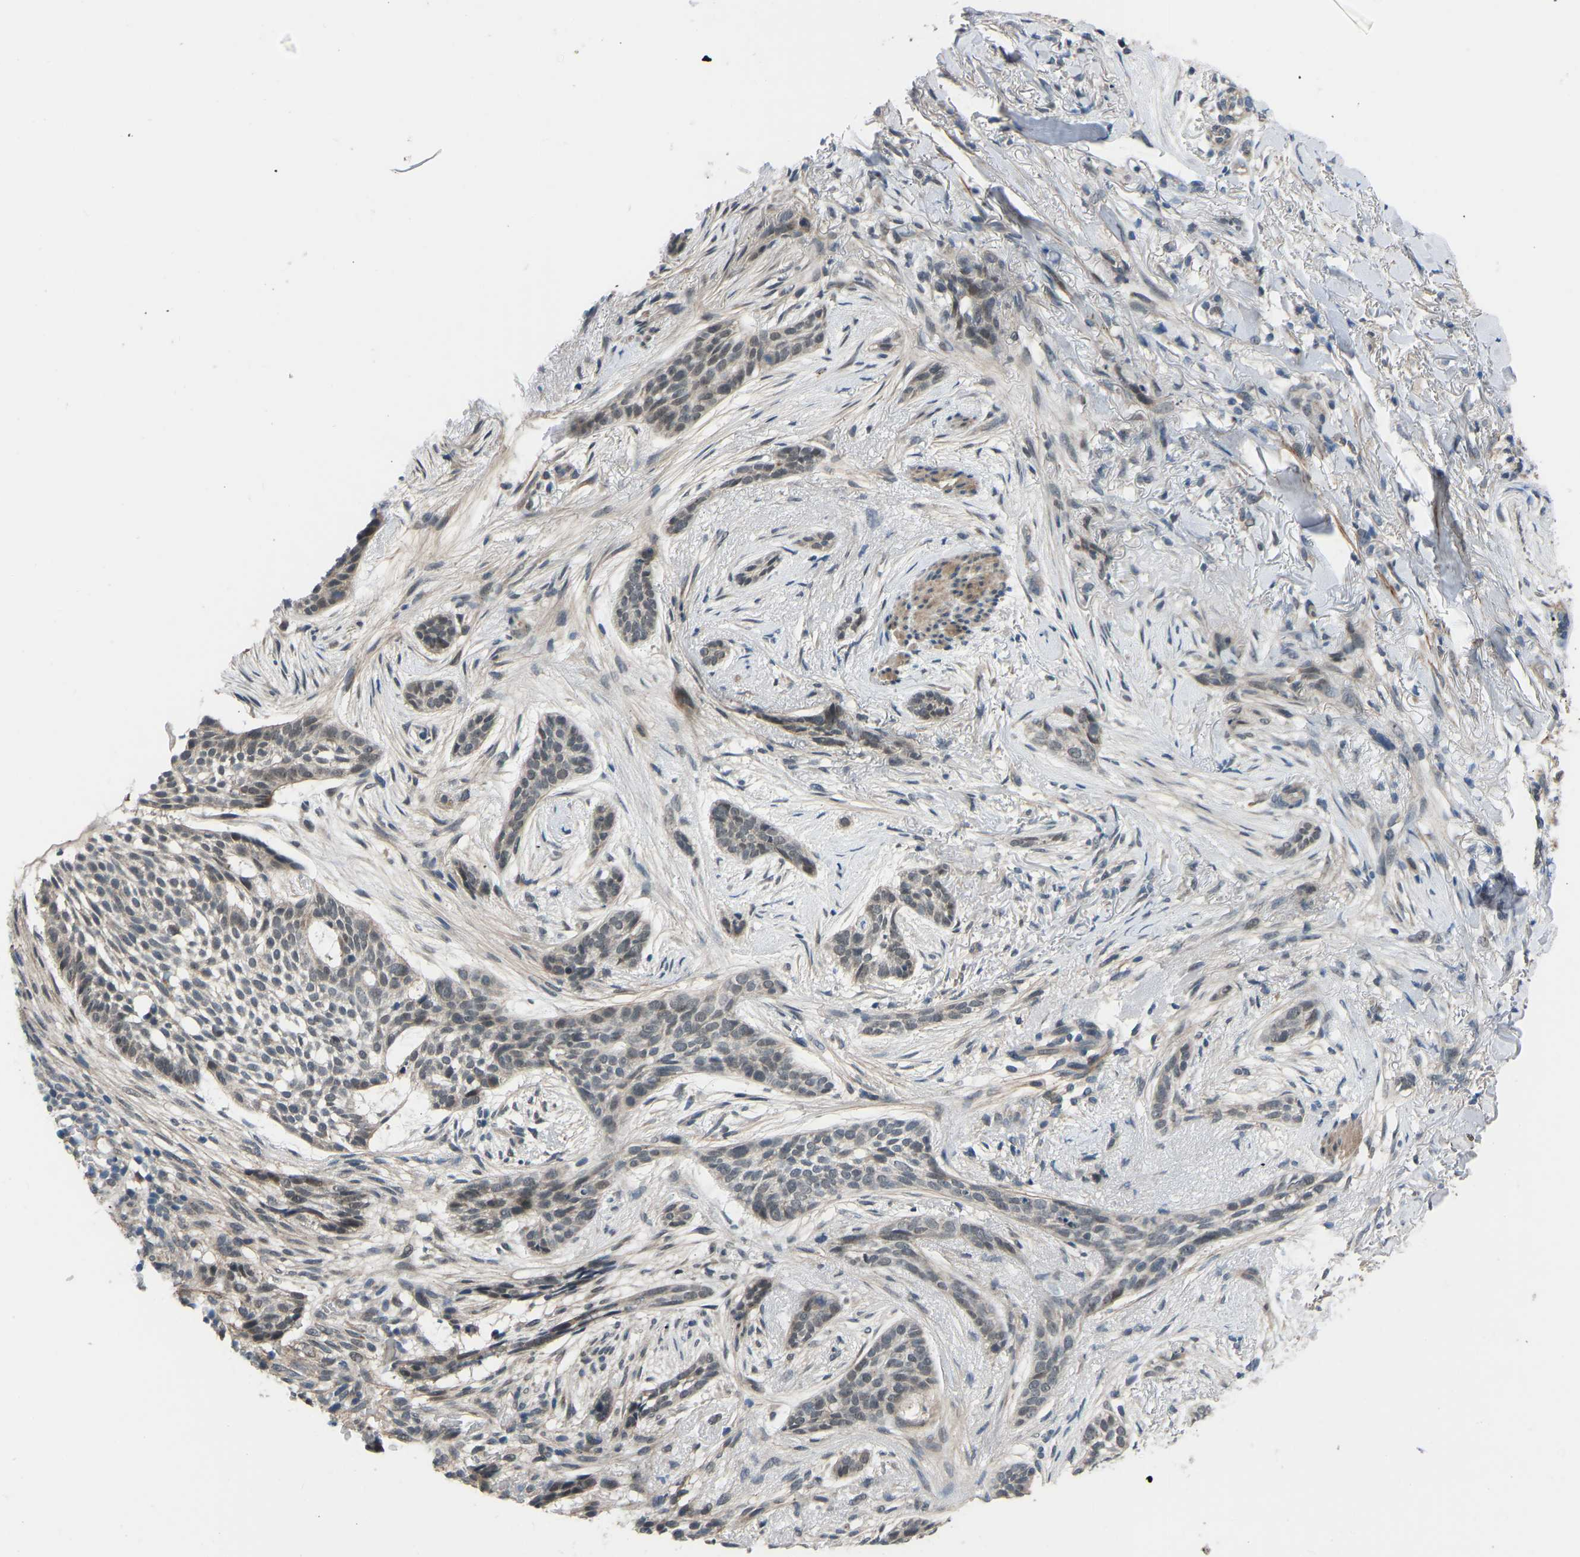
{"staining": {"intensity": "weak", "quantity": "<25%", "location": "nuclear"}, "tissue": "skin cancer", "cell_type": "Tumor cells", "image_type": "cancer", "snomed": [{"axis": "morphology", "description": "Basal cell carcinoma"}, {"axis": "topography", "description": "Skin"}], "caption": "Tumor cells are negative for protein expression in human skin basal cell carcinoma.", "gene": "CDK2AP1", "patient": {"sex": "female", "age": 88}}